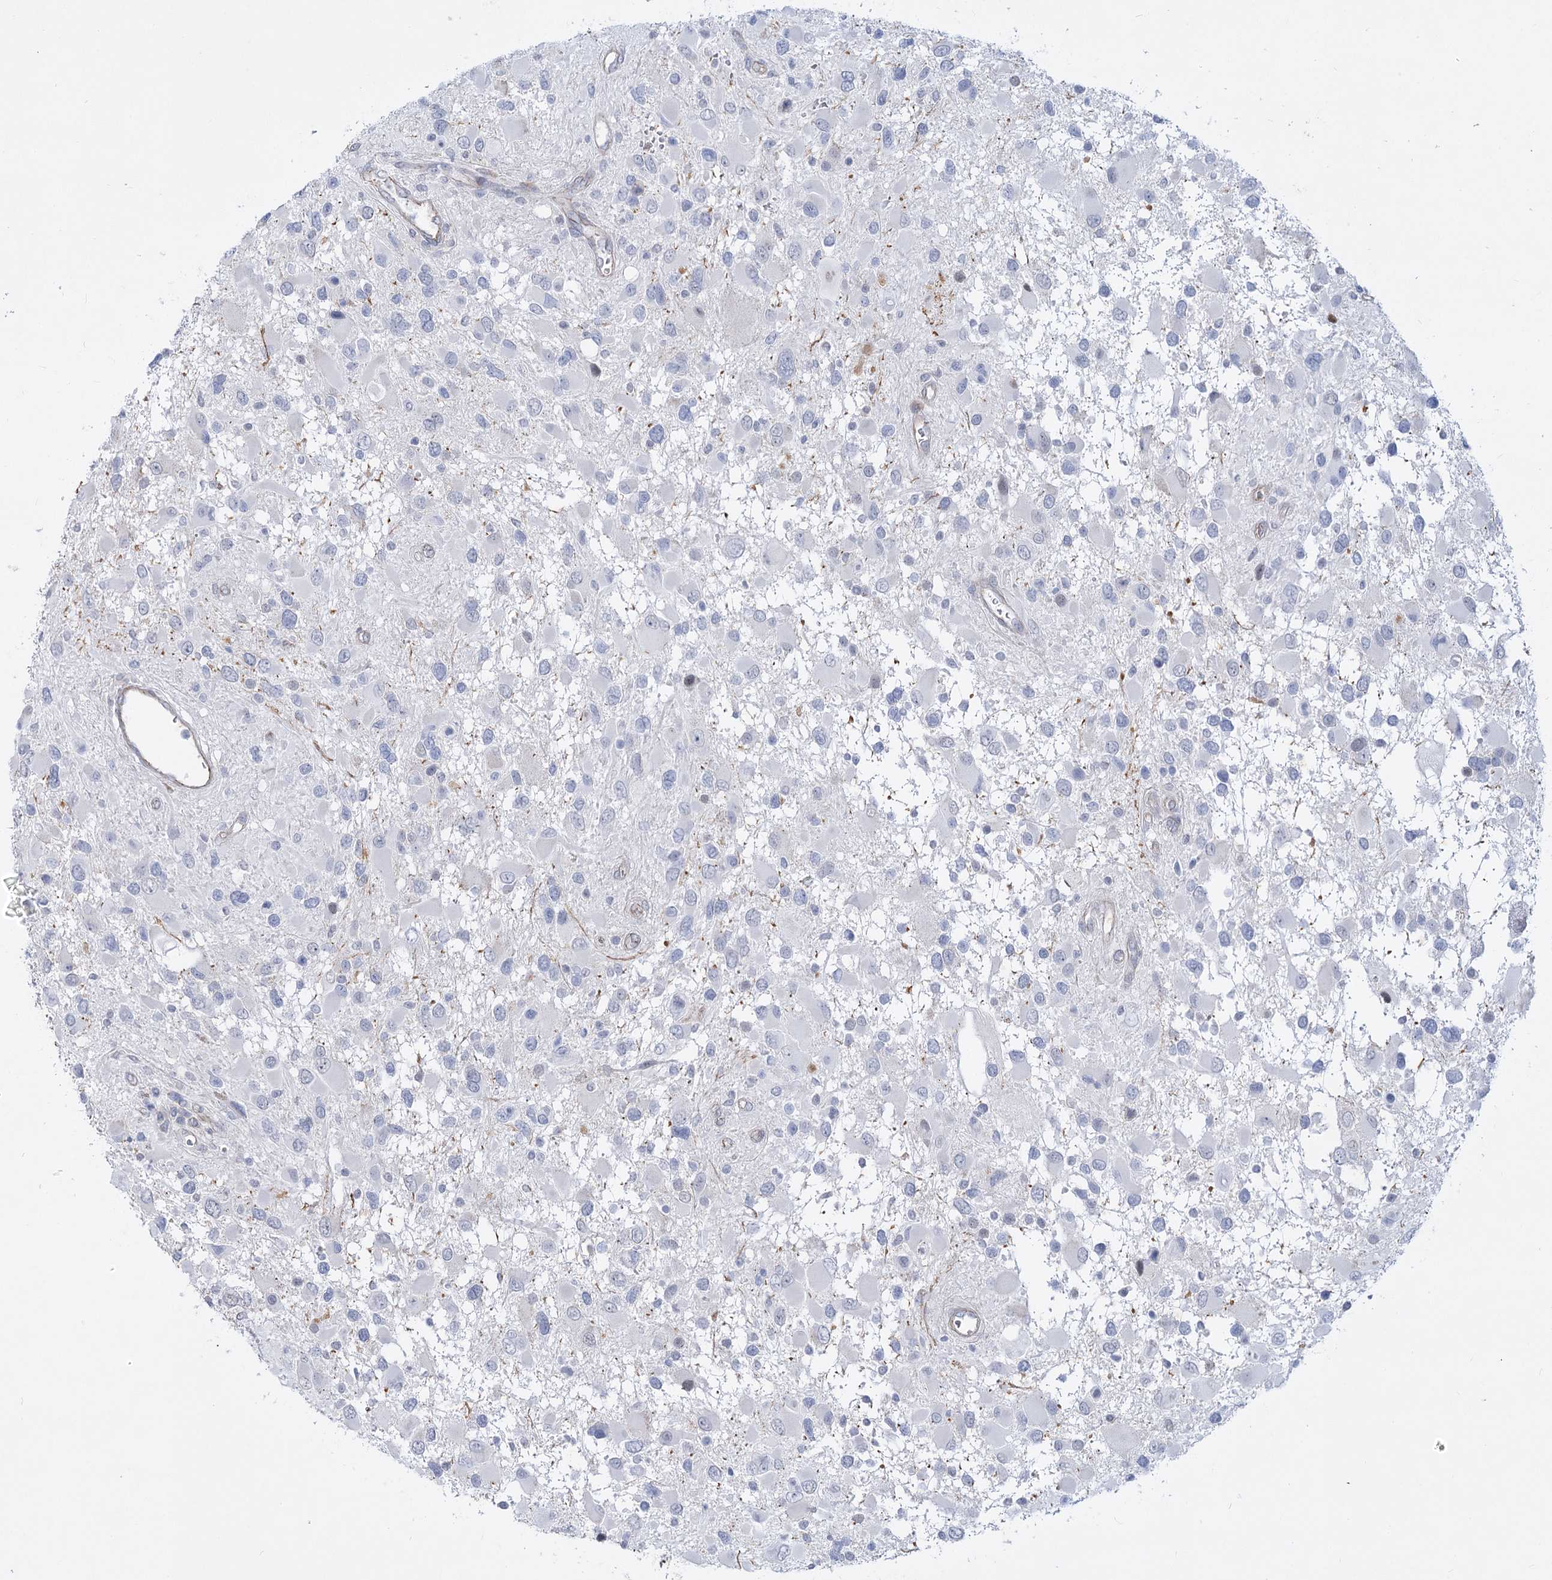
{"staining": {"intensity": "negative", "quantity": "none", "location": "none"}, "tissue": "glioma", "cell_type": "Tumor cells", "image_type": "cancer", "snomed": [{"axis": "morphology", "description": "Glioma, malignant, High grade"}, {"axis": "topography", "description": "Brain"}], "caption": "Immunohistochemistry (IHC) of human malignant glioma (high-grade) reveals no staining in tumor cells.", "gene": "ARSI", "patient": {"sex": "male", "age": 53}}